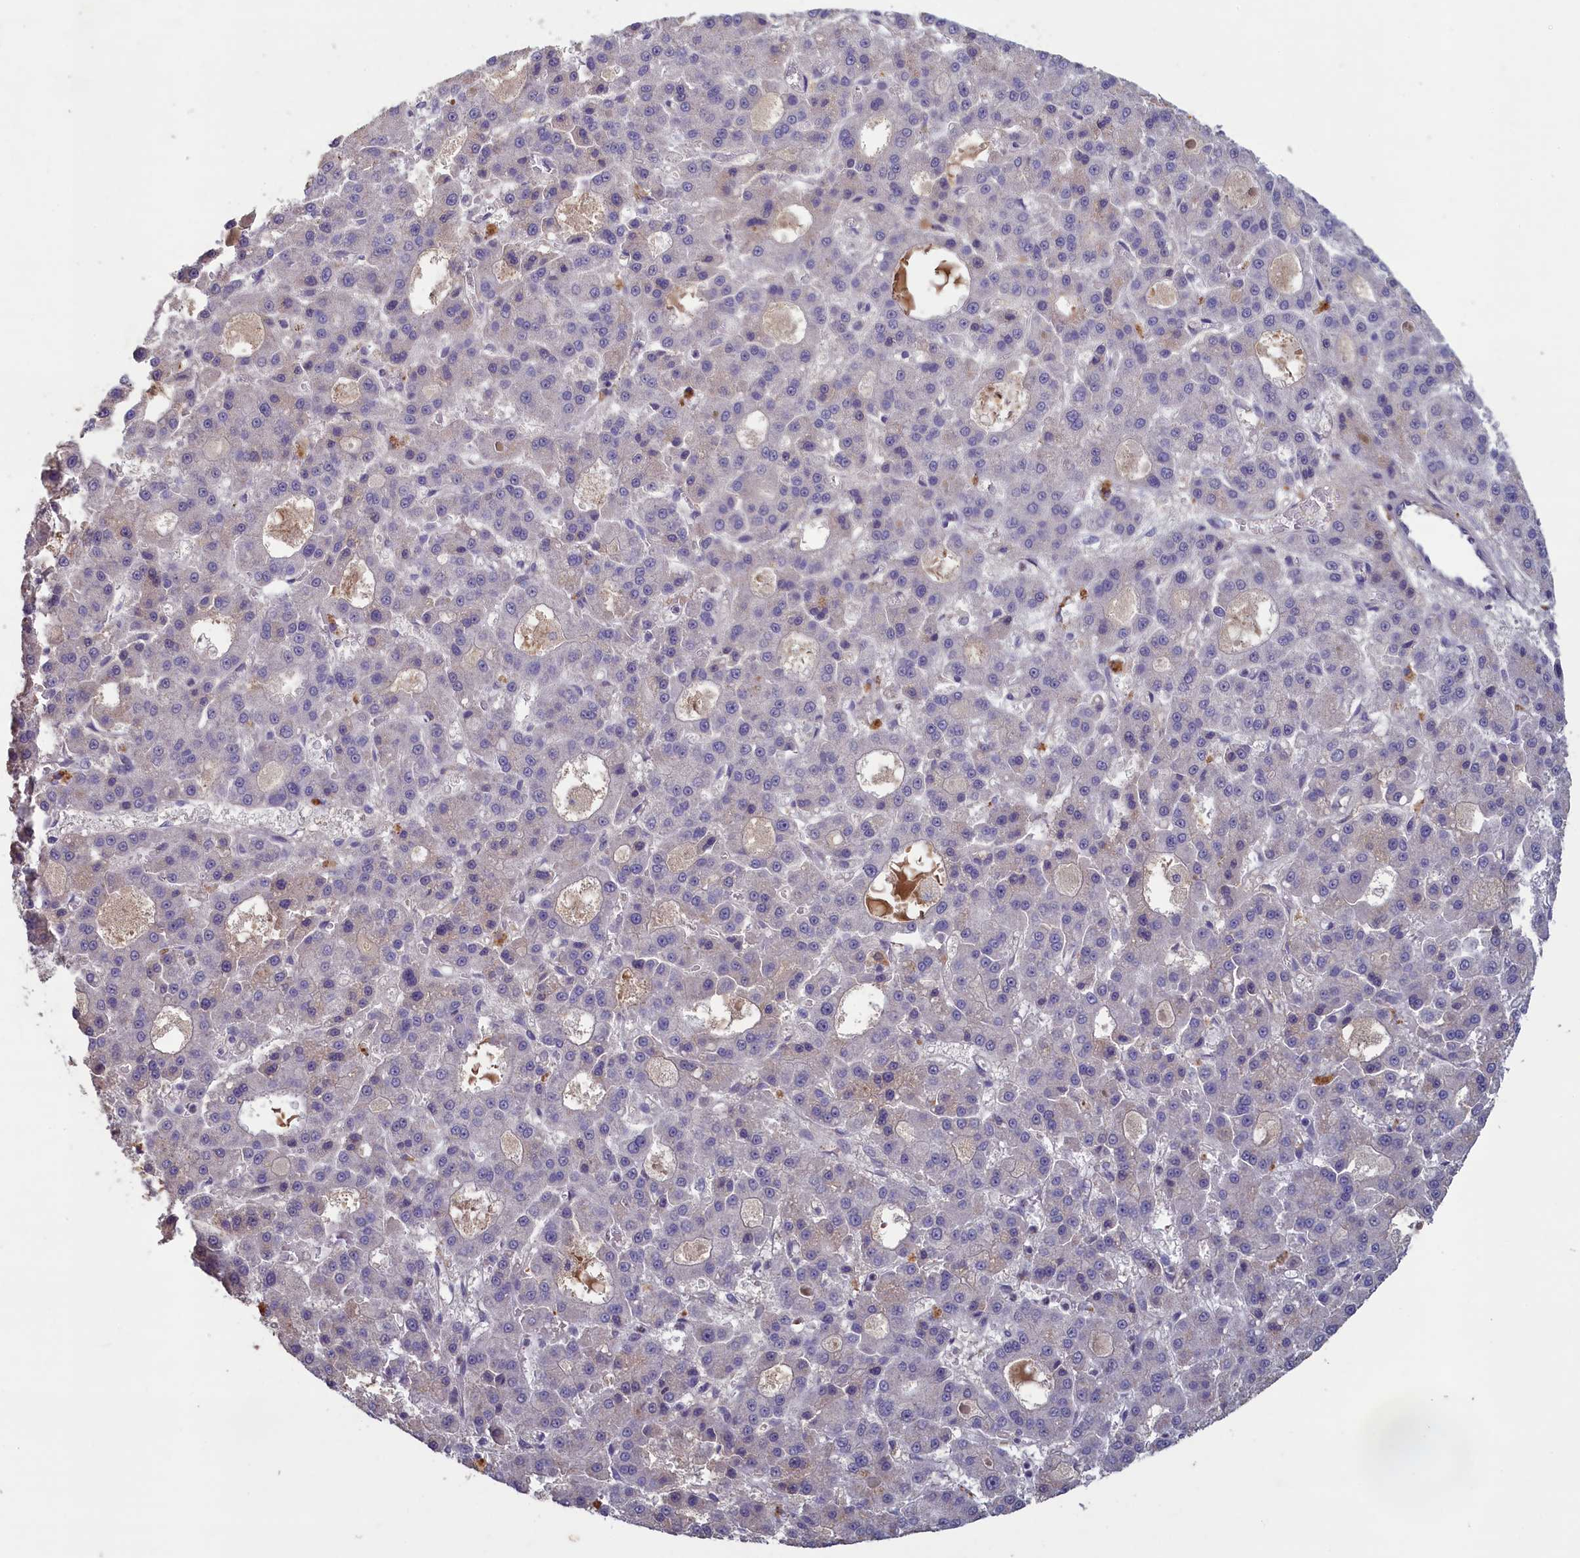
{"staining": {"intensity": "negative", "quantity": "none", "location": "none"}, "tissue": "liver cancer", "cell_type": "Tumor cells", "image_type": "cancer", "snomed": [{"axis": "morphology", "description": "Carcinoma, Hepatocellular, NOS"}, {"axis": "topography", "description": "Liver"}], "caption": "DAB immunohistochemical staining of liver cancer (hepatocellular carcinoma) exhibits no significant staining in tumor cells. The staining was performed using DAB (3,3'-diaminobenzidine) to visualize the protein expression in brown, while the nuclei were stained in blue with hematoxylin (Magnification: 20x).", "gene": "ATF7IP2", "patient": {"sex": "male", "age": 70}}